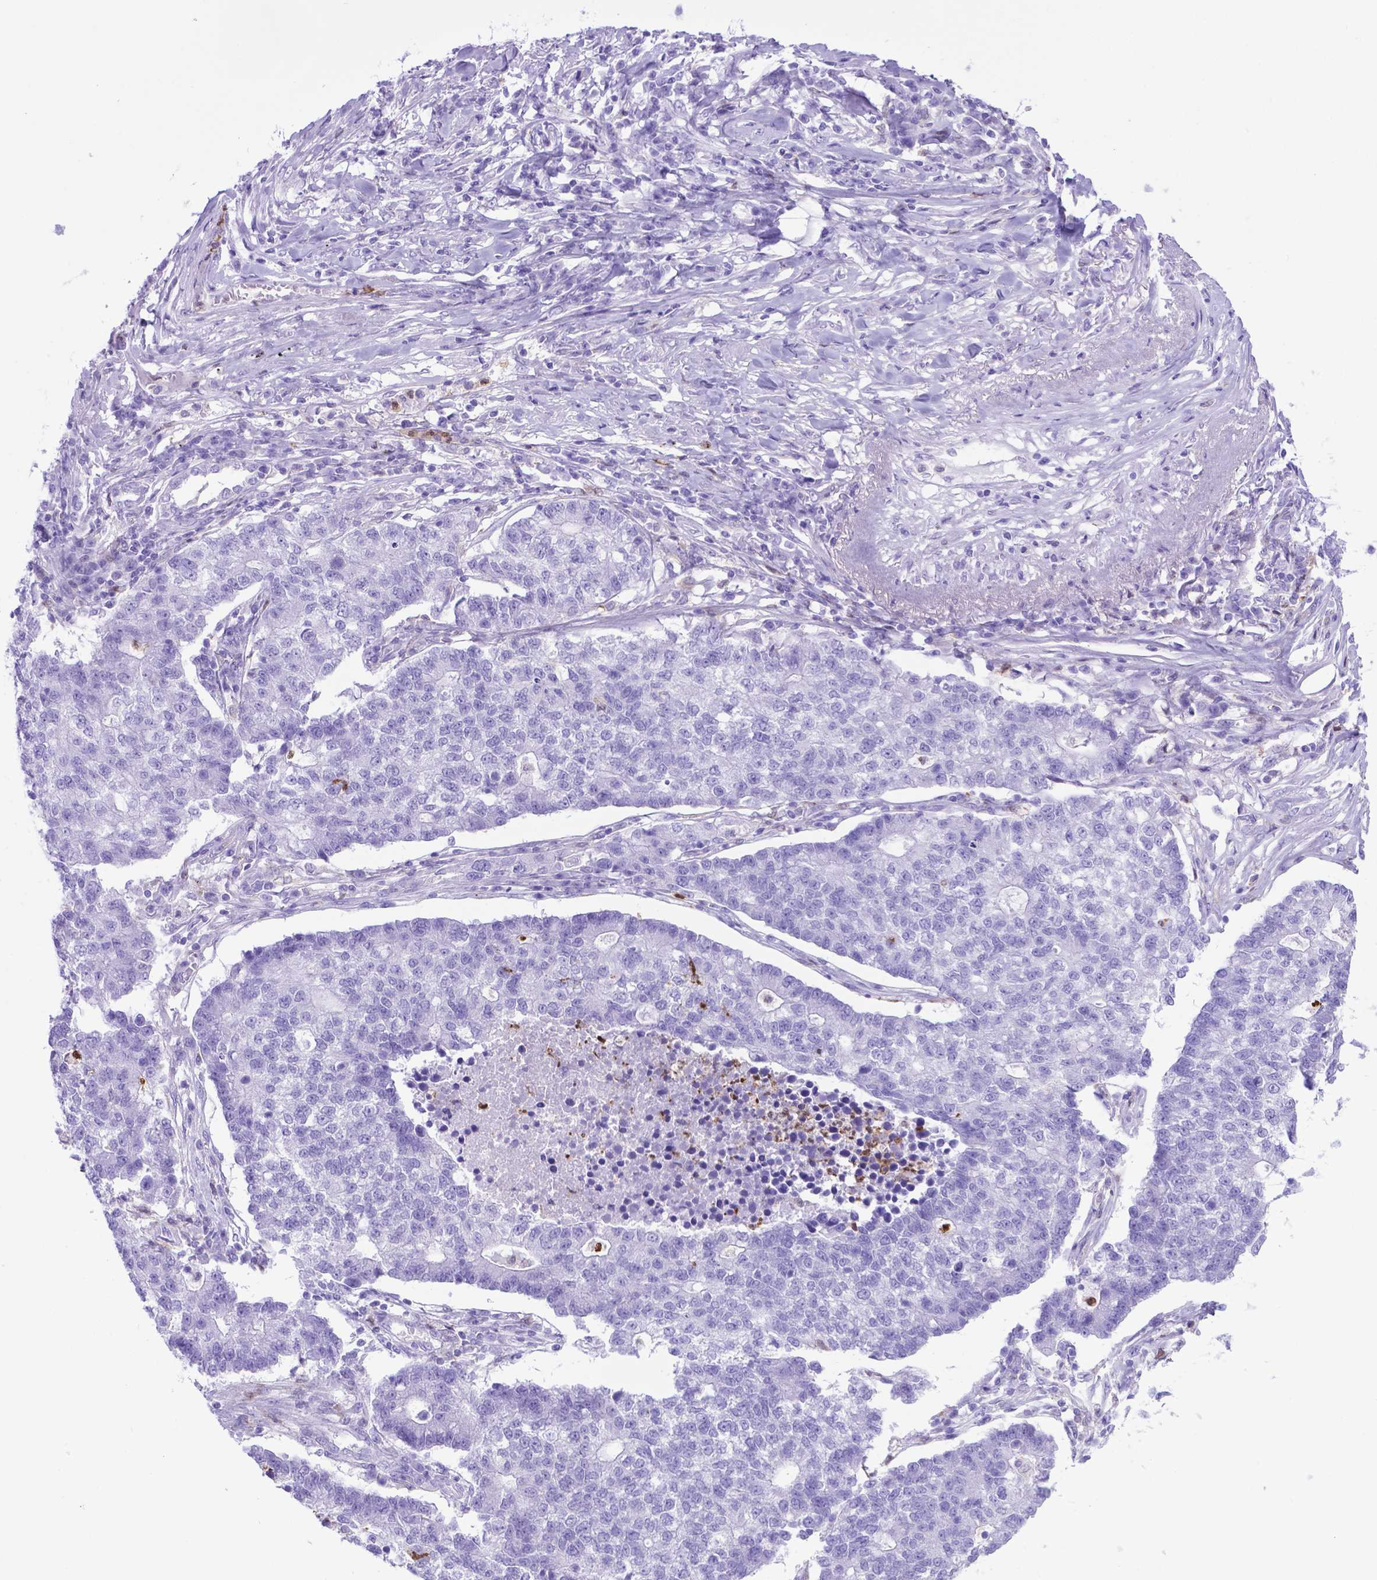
{"staining": {"intensity": "negative", "quantity": "none", "location": "none"}, "tissue": "lung cancer", "cell_type": "Tumor cells", "image_type": "cancer", "snomed": [{"axis": "morphology", "description": "Adenocarcinoma, NOS"}, {"axis": "topography", "description": "Lung"}], "caption": "DAB (3,3'-diaminobenzidine) immunohistochemical staining of human lung cancer (adenocarcinoma) exhibits no significant positivity in tumor cells.", "gene": "LZTR1", "patient": {"sex": "male", "age": 57}}